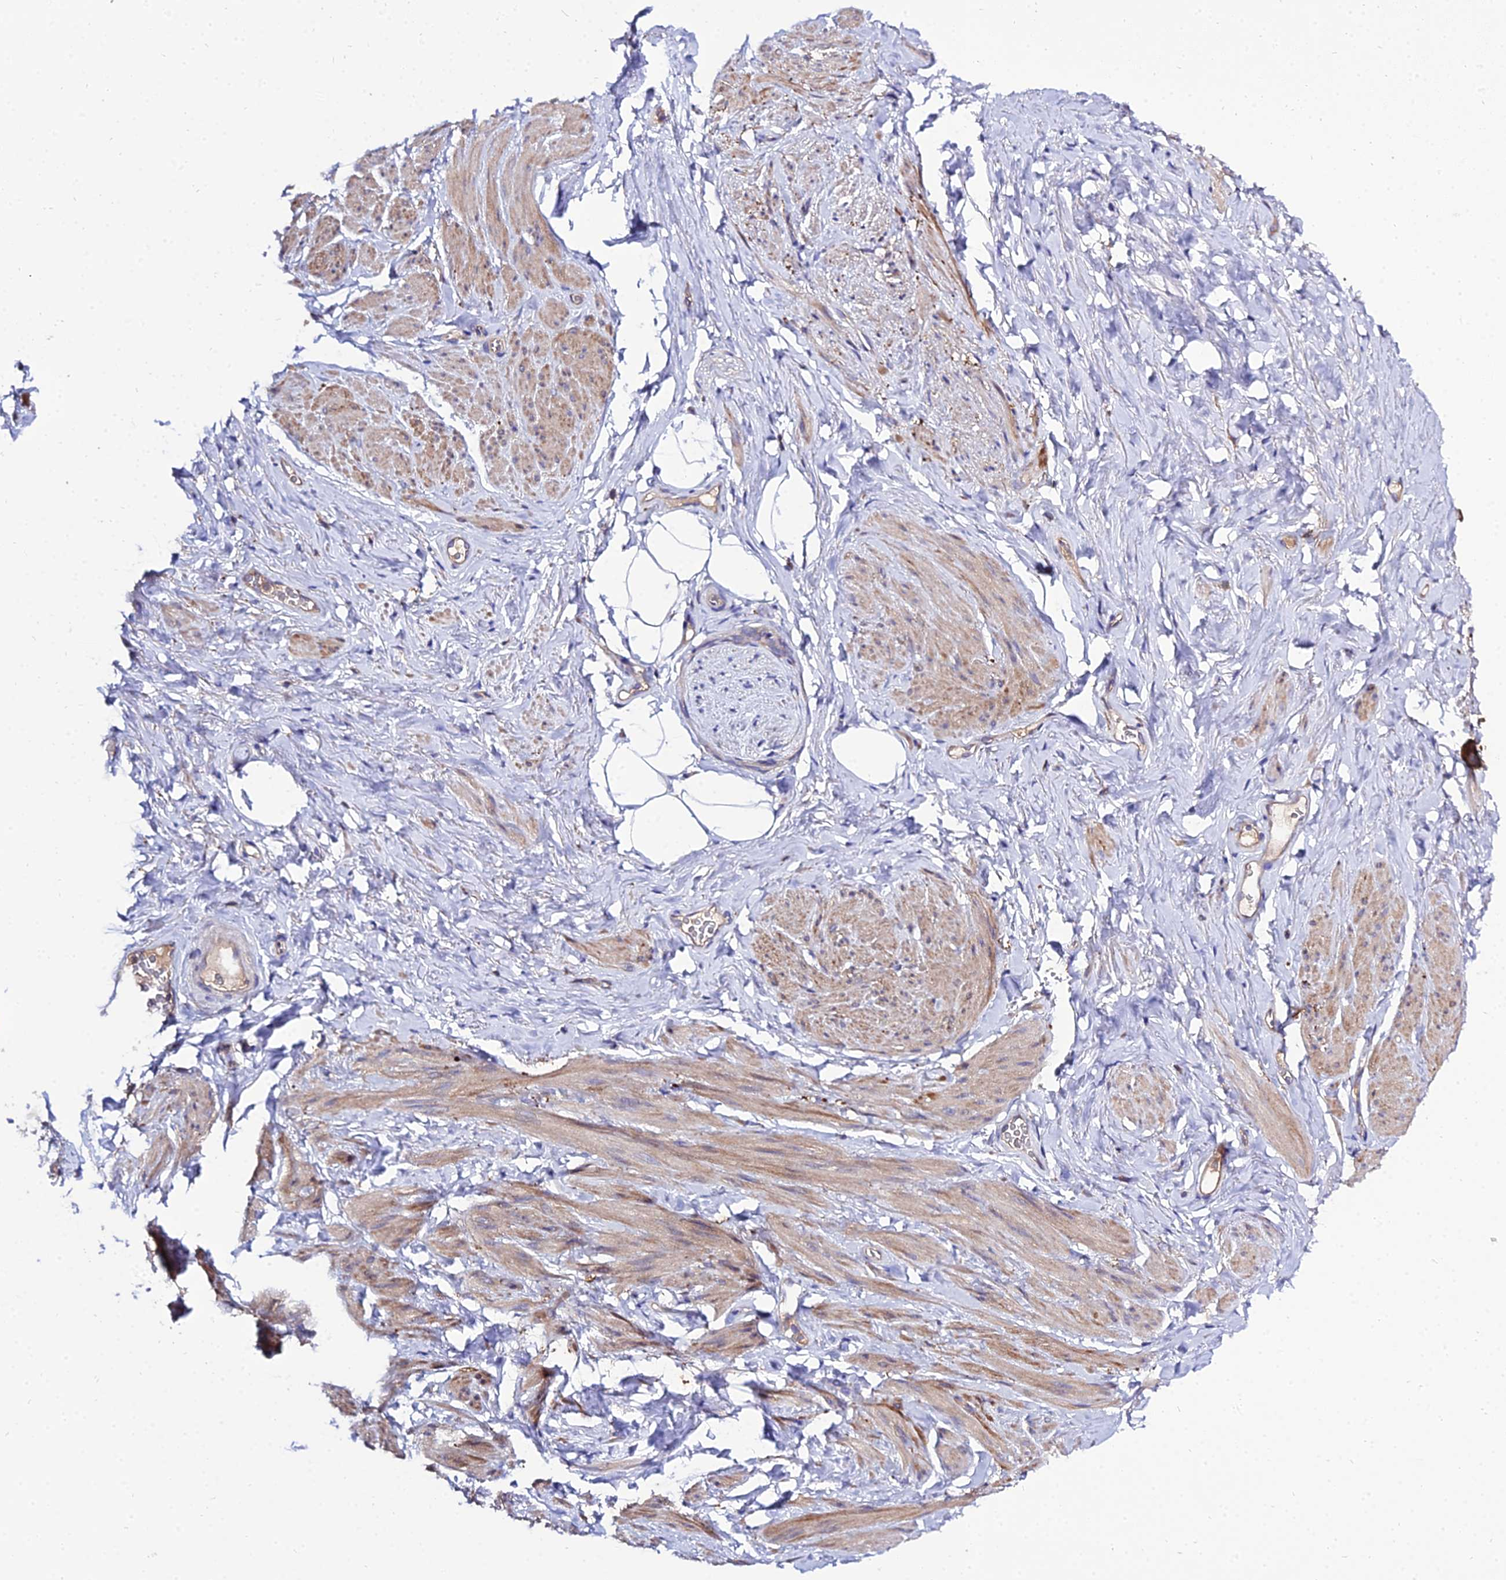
{"staining": {"intensity": "weak", "quantity": "25%-75%", "location": "cytoplasmic/membranous"}, "tissue": "smooth muscle", "cell_type": "Smooth muscle cells", "image_type": "normal", "snomed": [{"axis": "morphology", "description": "Normal tissue, NOS"}, {"axis": "topography", "description": "Smooth muscle"}, {"axis": "topography", "description": "Peripheral nerve tissue"}], "caption": "Immunohistochemical staining of normal human smooth muscle demonstrates 25%-75% levels of weak cytoplasmic/membranous protein staining in about 25%-75% of smooth muscle cells.", "gene": "C2orf69", "patient": {"sex": "male", "age": 69}}